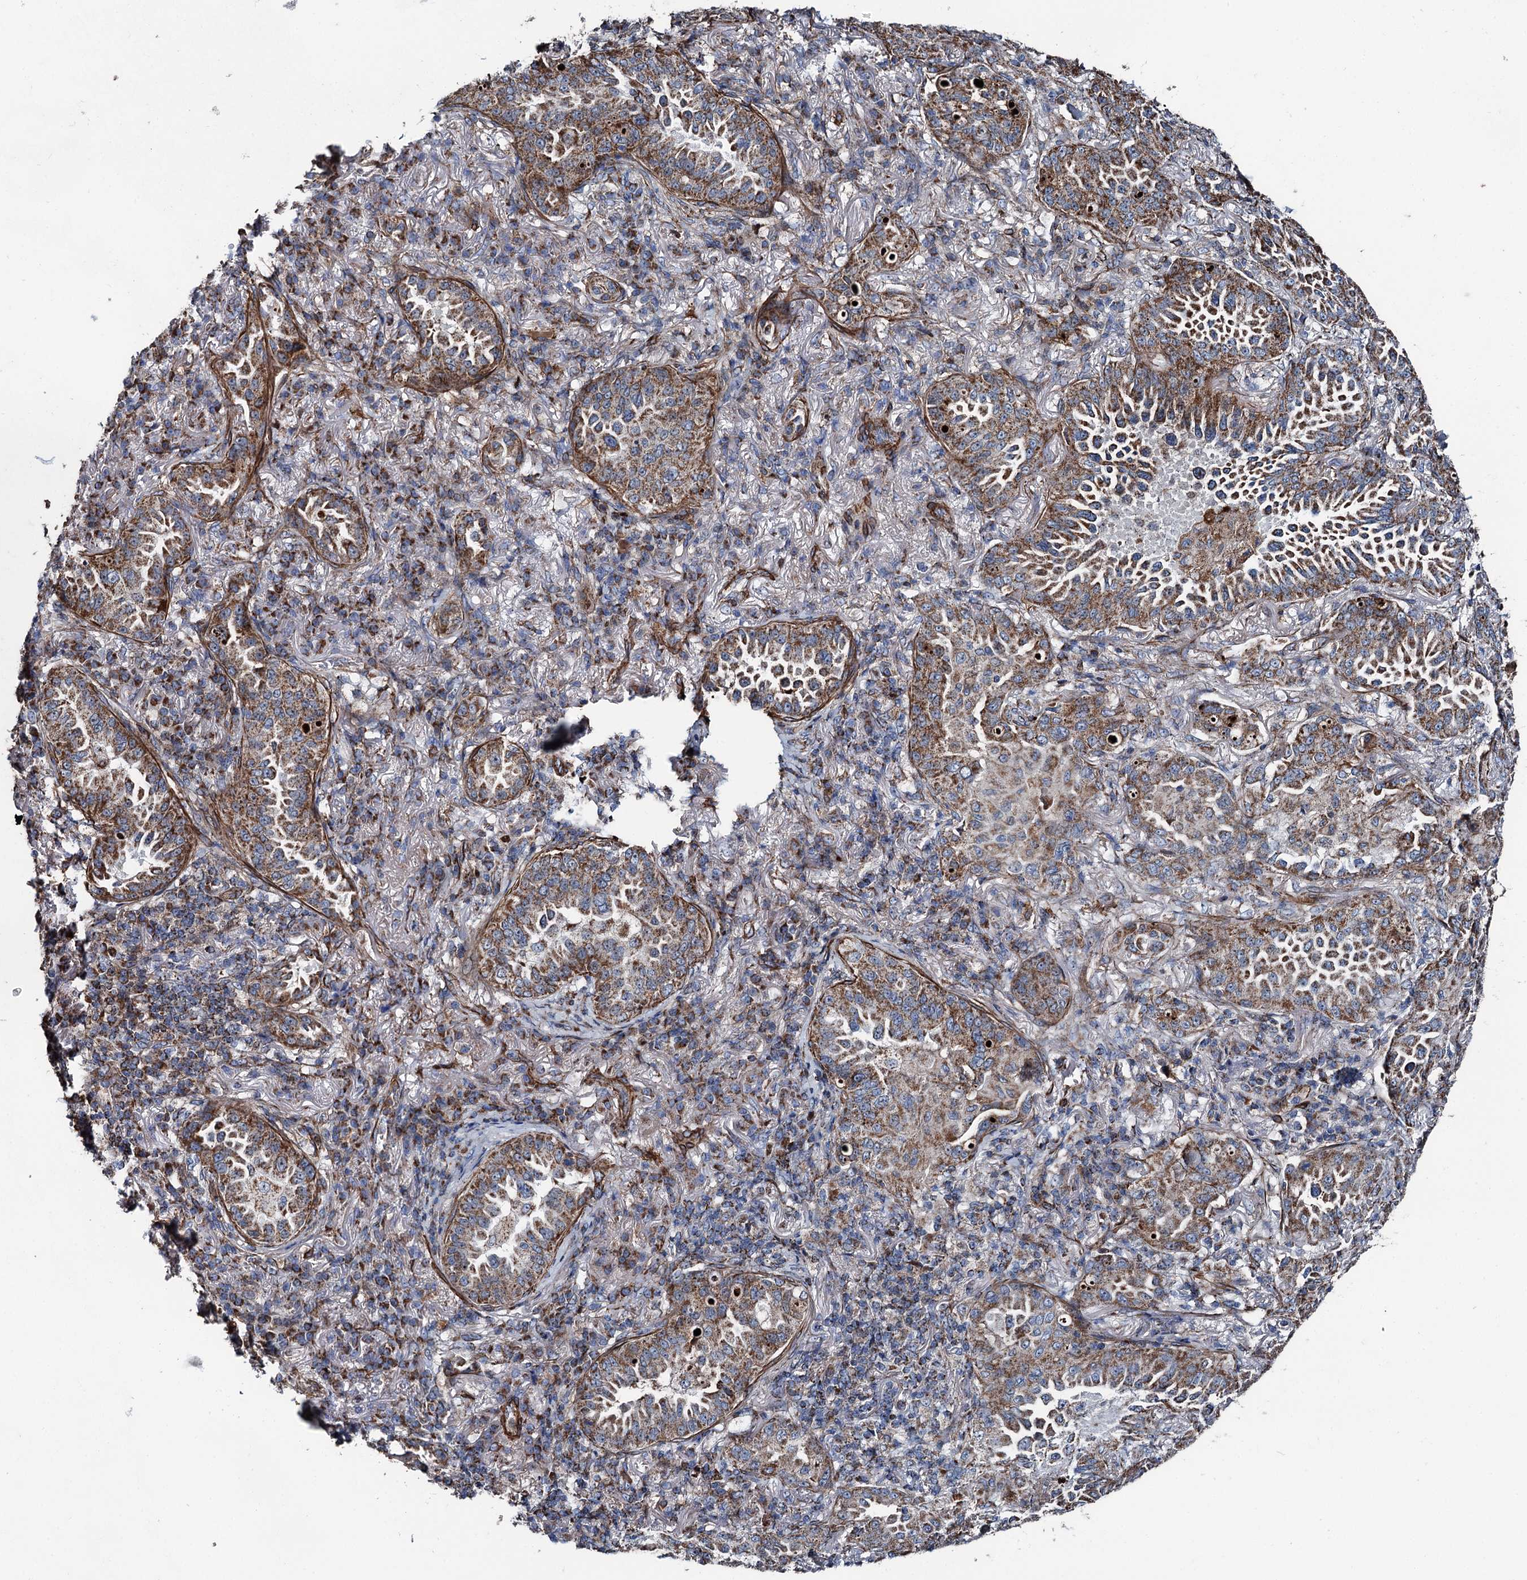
{"staining": {"intensity": "moderate", "quantity": ">75%", "location": "cytoplasmic/membranous"}, "tissue": "lung cancer", "cell_type": "Tumor cells", "image_type": "cancer", "snomed": [{"axis": "morphology", "description": "Adenocarcinoma, NOS"}, {"axis": "topography", "description": "Lung"}], "caption": "Protein expression analysis of human lung adenocarcinoma reveals moderate cytoplasmic/membranous expression in about >75% of tumor cells.", "gene": "DDIAS", "patient": {"sex": "female", "age": 69}}